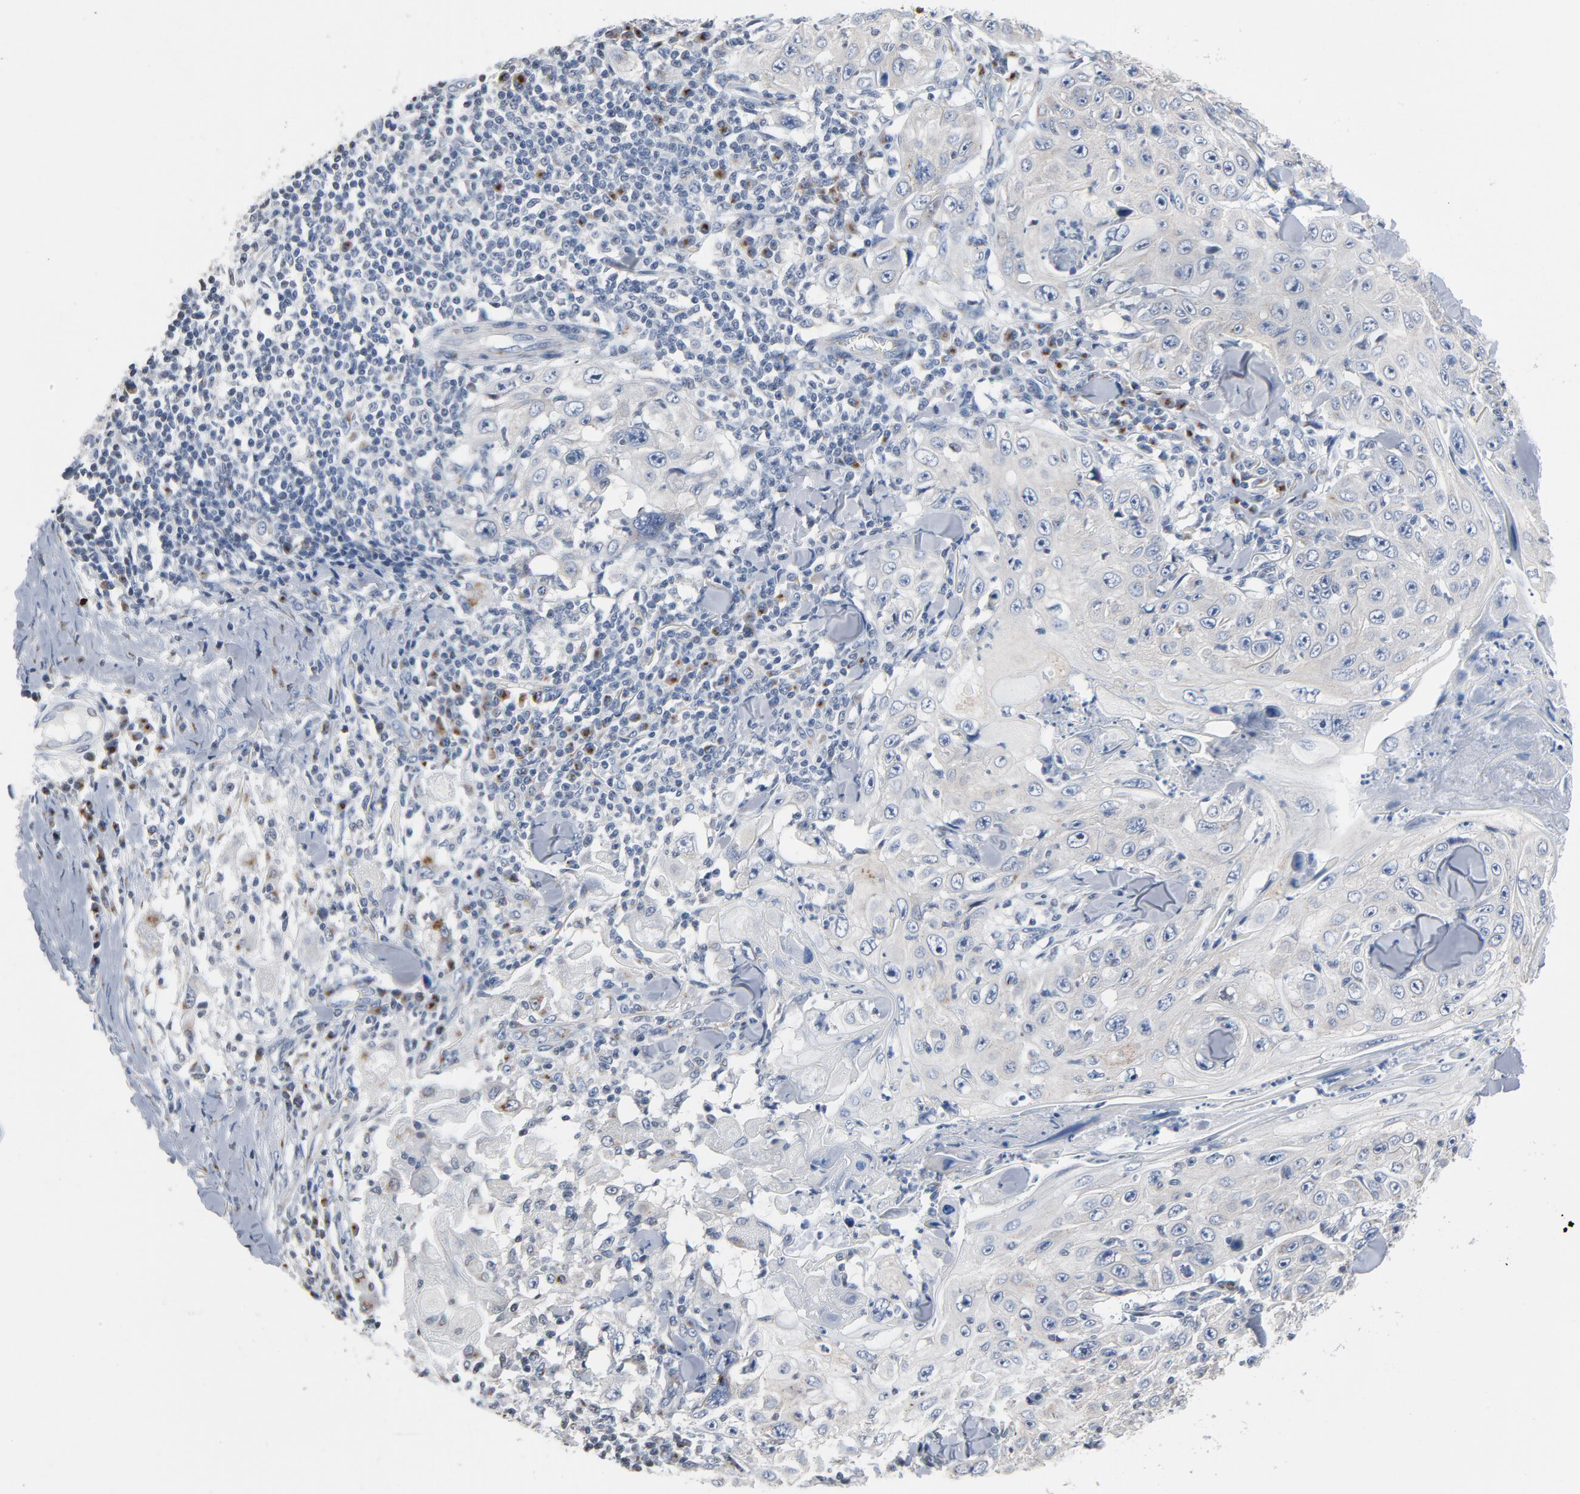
{"staining": {"intensity": "weak", "quantity": "<25%", "location": "cytoplasmic/membranous"}, "tissue": "skin cancer", "cell_type": "Tumor cells", "image_type": "cancer", "snomed": [{"axis": "morphology", "description": "Squamous cell carcinoma, NOS"}, {"axis": "topography", "description": "Skin"}], "caption": "IHC of human squamous cell carcinoma (skin) exhibits no positivity in tumor cells.", "gene": "YIPF6", "patient": {"sex": "male", "age": 86}}